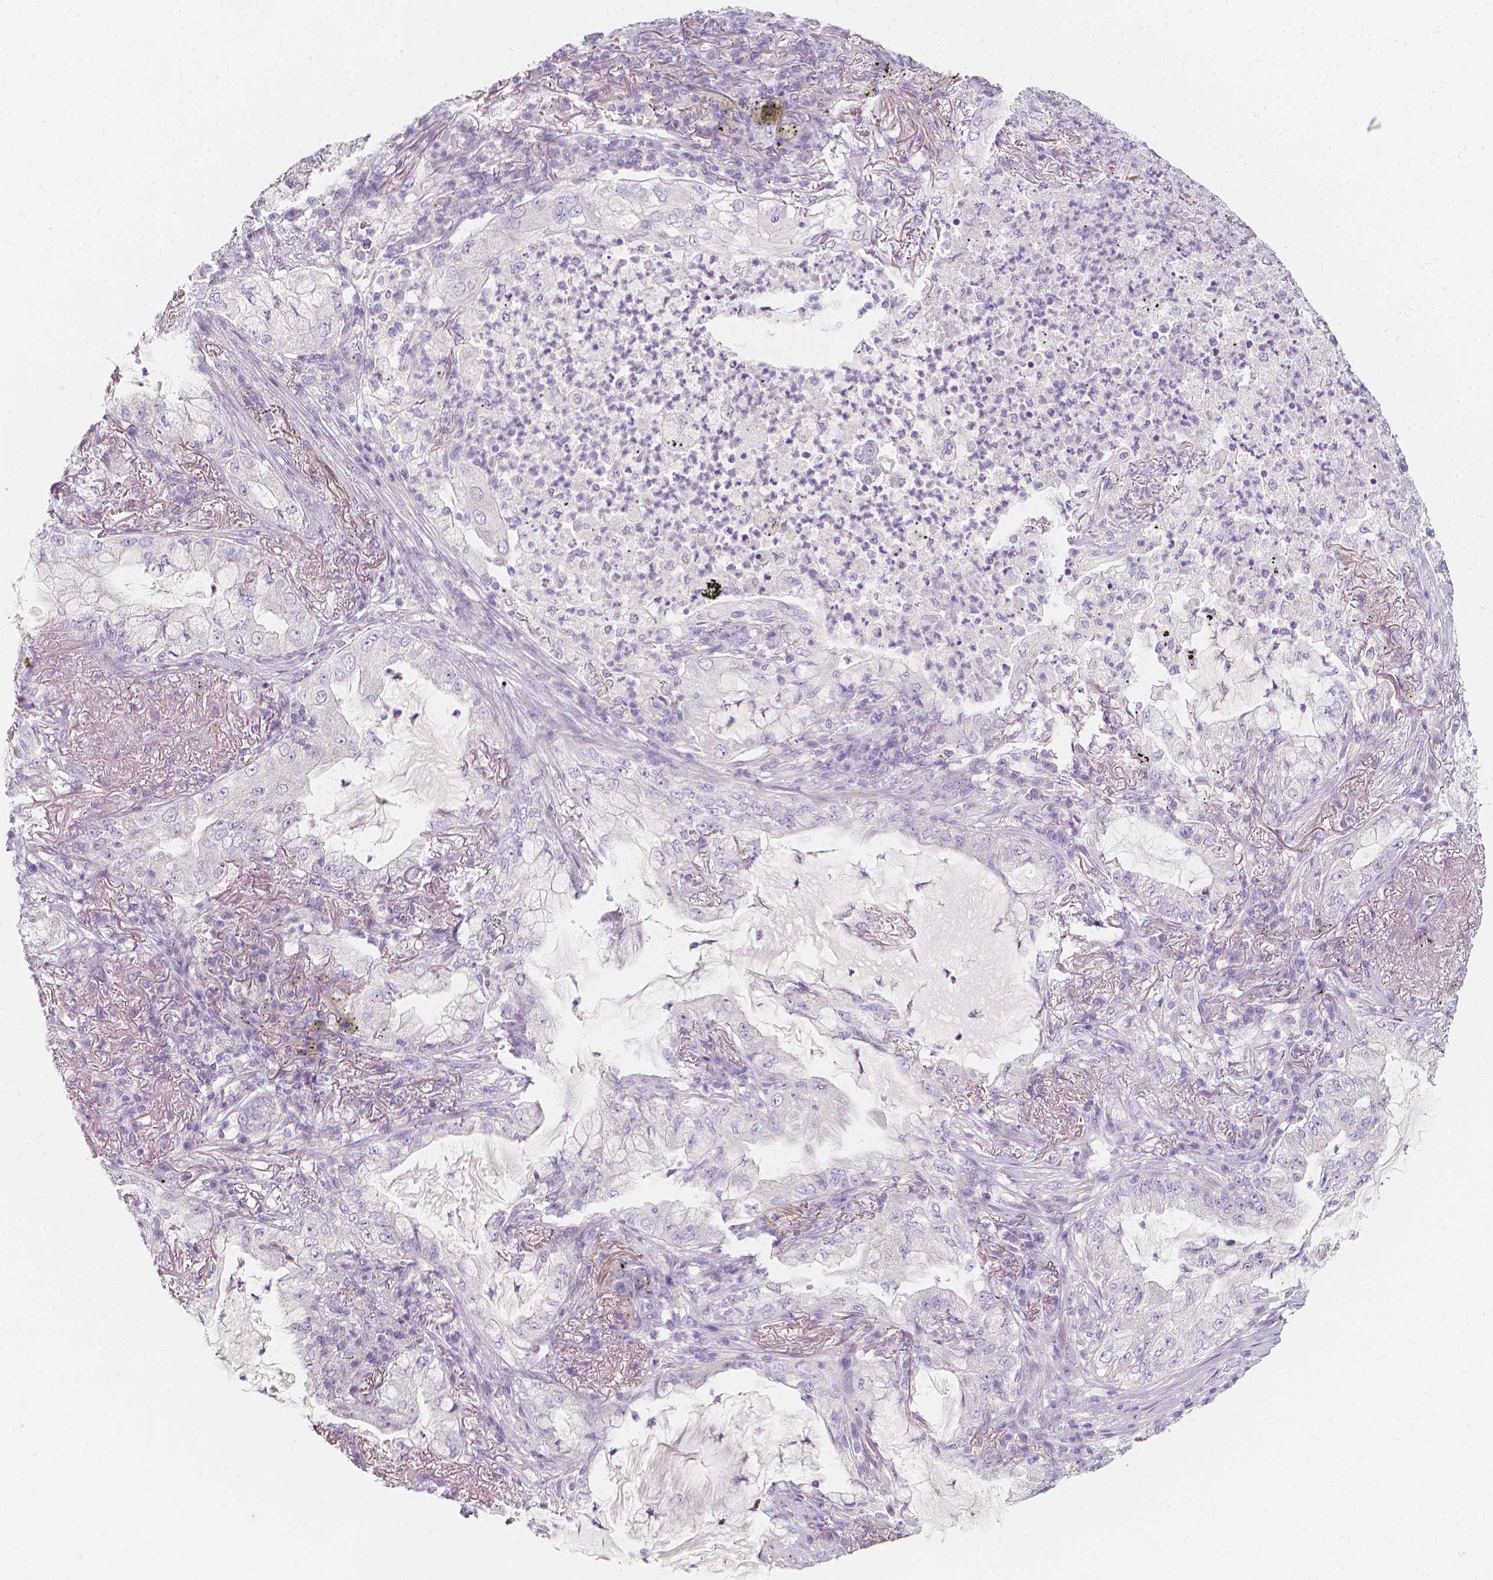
{"staining": {"intensity": "negative", "quantity": "none", "location": "none"}, "tissue": "lung cancer", "cell_type": "Tumor cells", "image_type": "cancer", "snomed": [{"axis": "morphology", "description": "Adenocarcinoma, NOS"}, {"axis": "topography", "description": "Lung"}], "caption": "This is an immunohistochemistry (IHC) image of human lung cancer. There is no positivity in tumor cells.", "gene": "RBFOX1", "patient": {"sex": "female", "age": 73}}